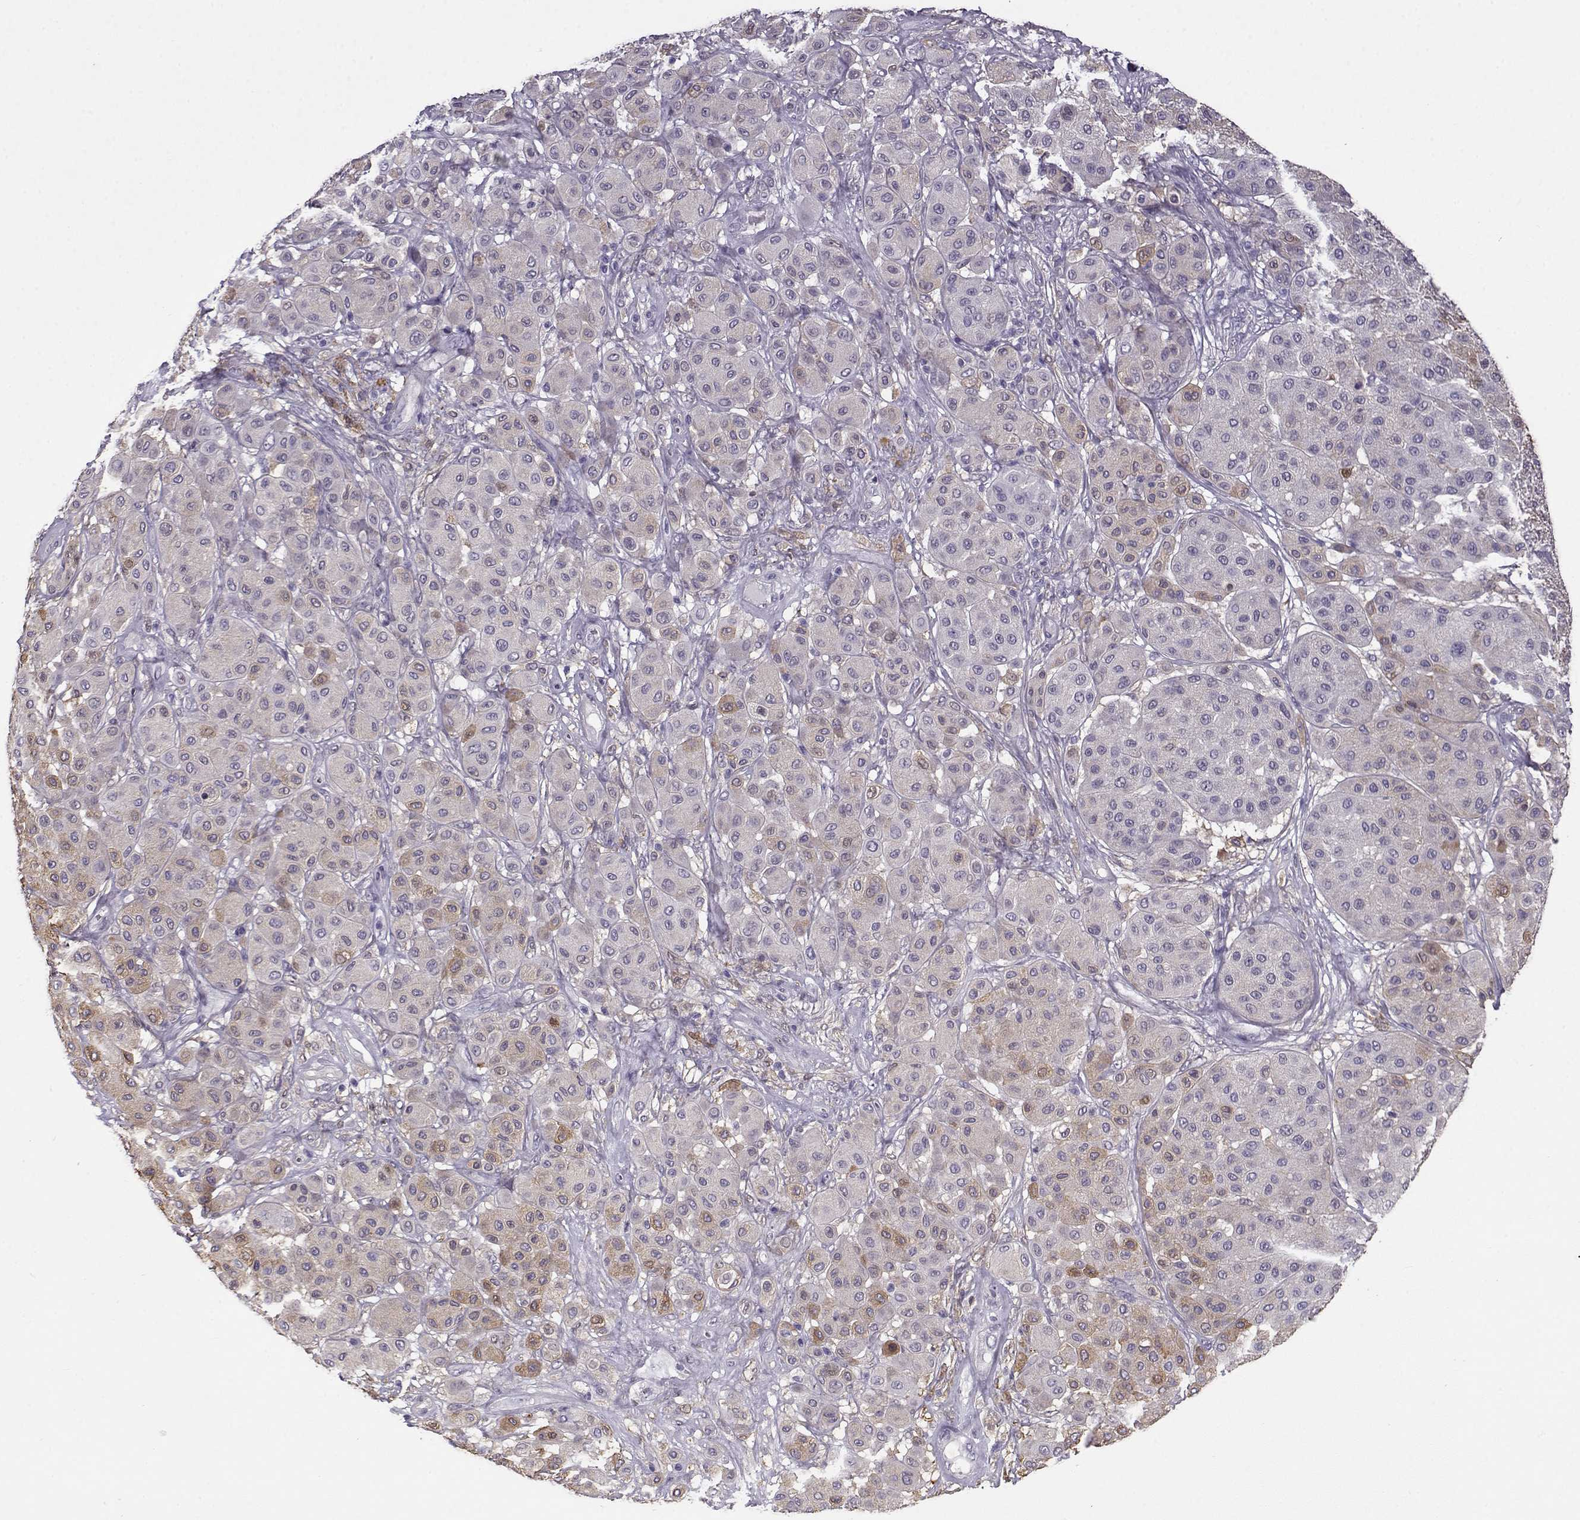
{"staining": {"intensity": "weak", "quantity": "<25%", "location": "cytoplasmic/membranous"}, "tissue": "melanoma", "cell_type": "Tumor cells", "image_type": "cancer", "snomed": [{"axis": "morphology", "description": "Malignant melanoma, Metastatic site"}, {"axis": "topography", "description": "Smooth muscle"}], "caption": "Immunohistochemistry photomicrograph of neoplastic tissue: human melanoma stained with DAB exhibits no significant protein staining in tumor cells.", "gene": "UCP3", "patient": {"sex": "male", "age": 41}}